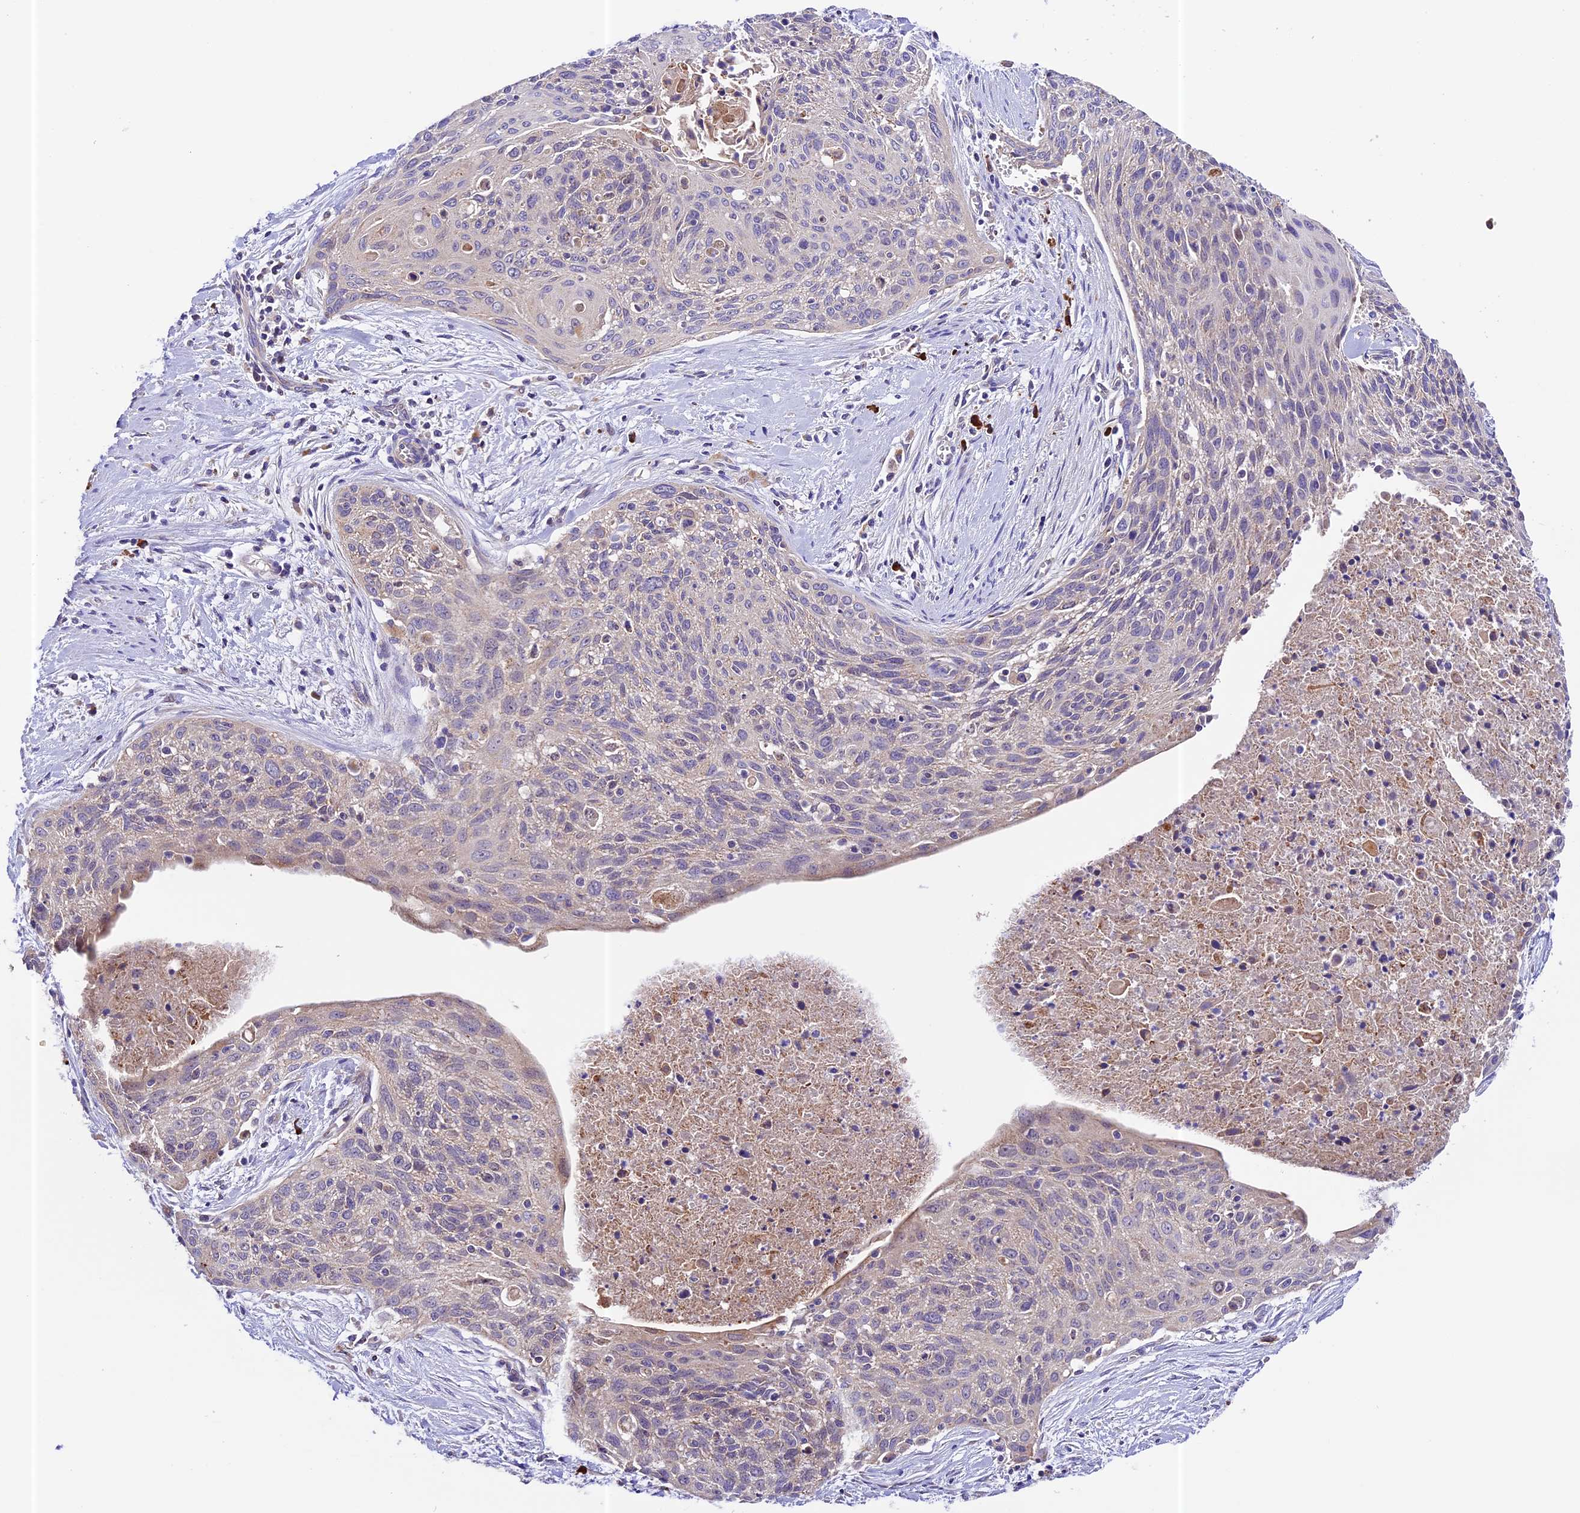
{"staining": {"intensity": "weak", "quantity": "<25%", "location": "cytoplasmic/membranous"}, "tissue": "cervical cancer", "cell_type": "Tumor cells", "image_type": "cancer", "snomed": [{"axis": "morphology", "description": "Squamous cell carcinoma, NOS"}, {"axis": "topography", "description": "Cervix"}], "caption": "Tumor cells show no significant protein positivity in squamous cell carcinoma (cervical).", "gene": "METTL22", "patient": {"sex": "female", "age": 55}}